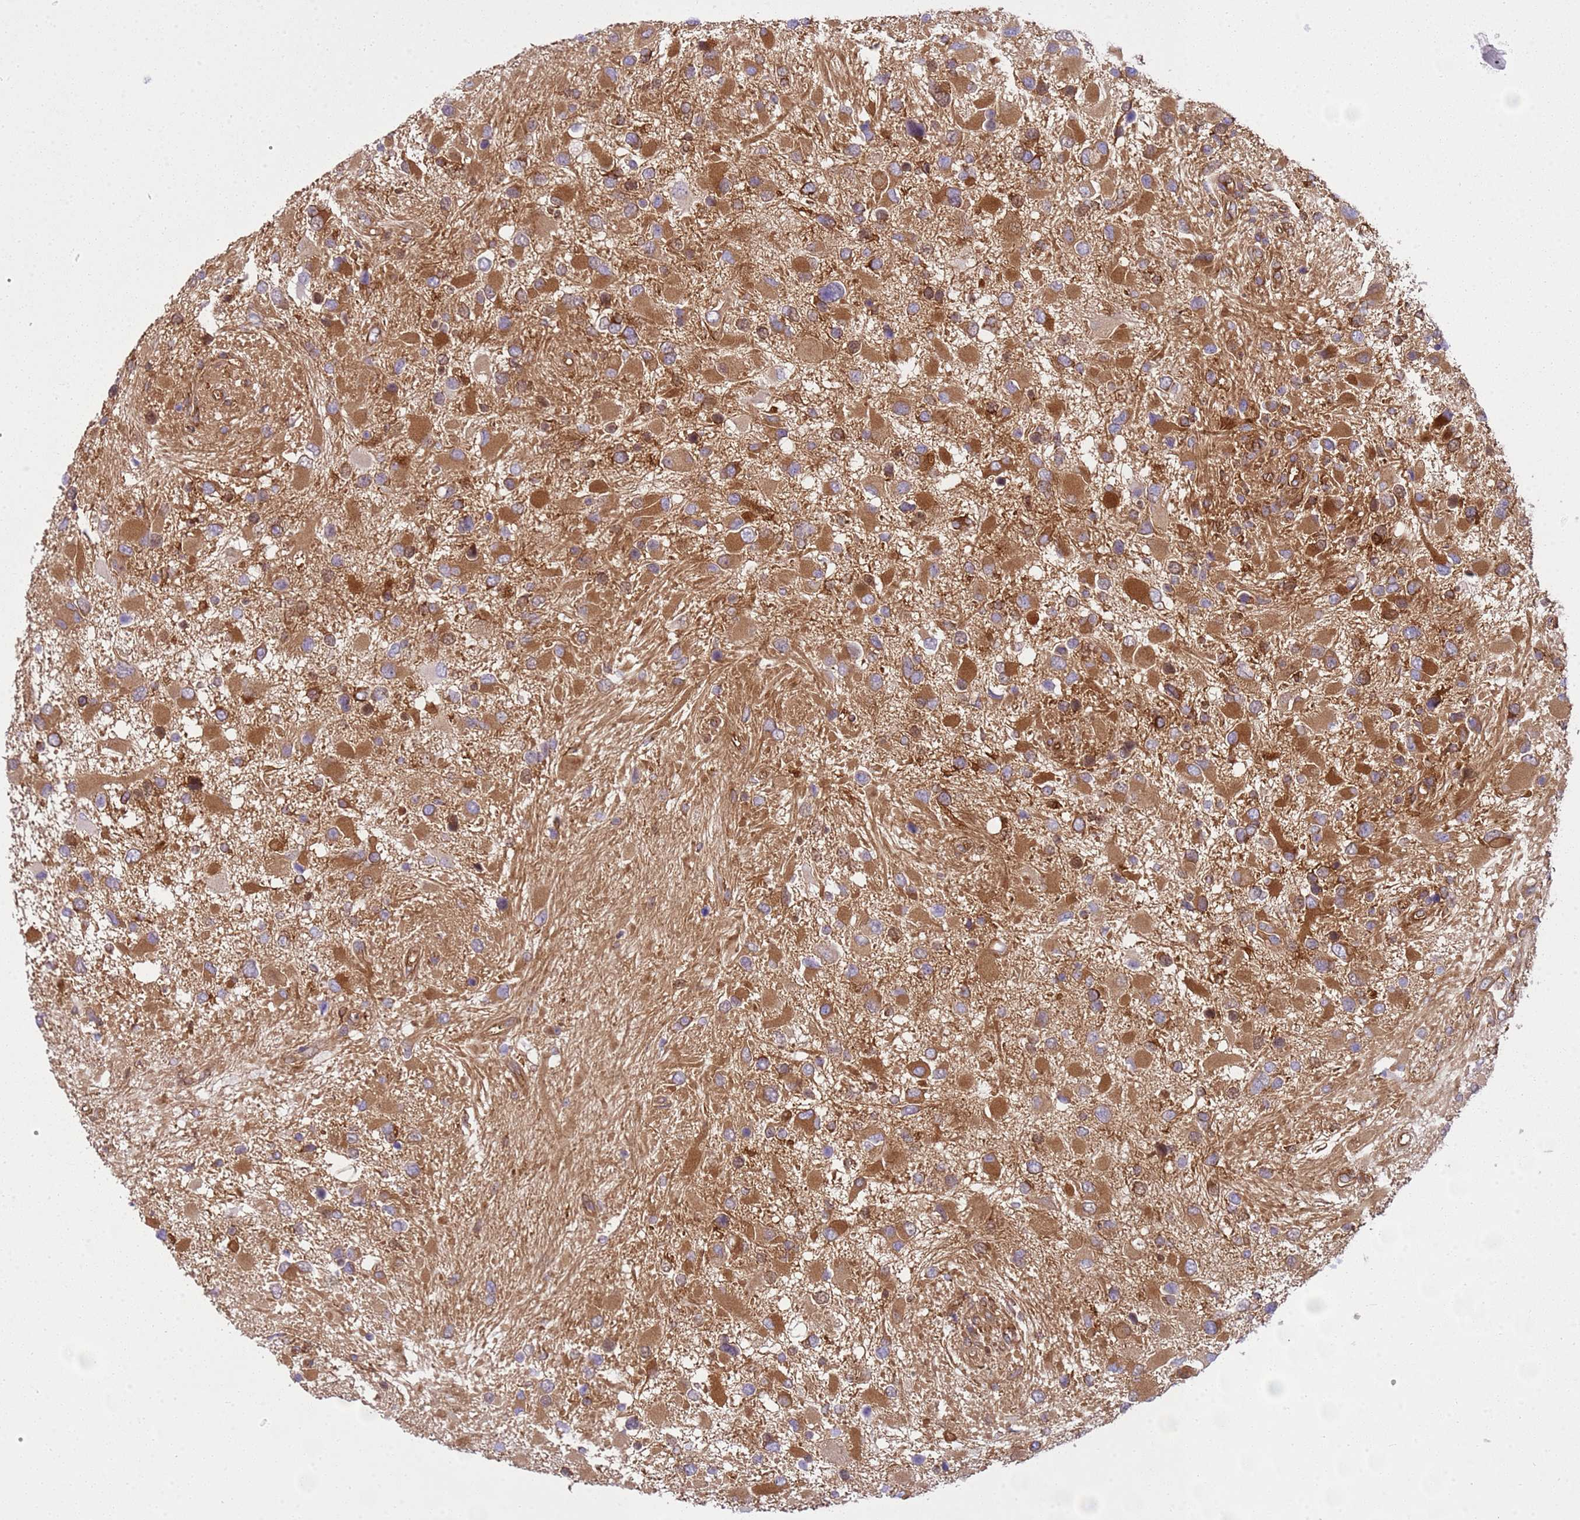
{"staining": {"intensity": "strong", "quantity": ">75%", "location": "cytoplasmic/membranous"}, "tissue": "glioma", "cell_type": "Tumor cells", "image_type": "cancer", "snomed": [{"axis": "morphology", "description": "Glioma, malignant, High grade"}, {"axis": "topography", "description": "Brain"}], "caption": "High-grade glioma (malignant) stained for a protein (brown) shows strong cytoplasmic/membranous positive staining in about >75% of tumor cells.", "gene": "SNX21", "patient": {"sex": "male", "age": 53}}